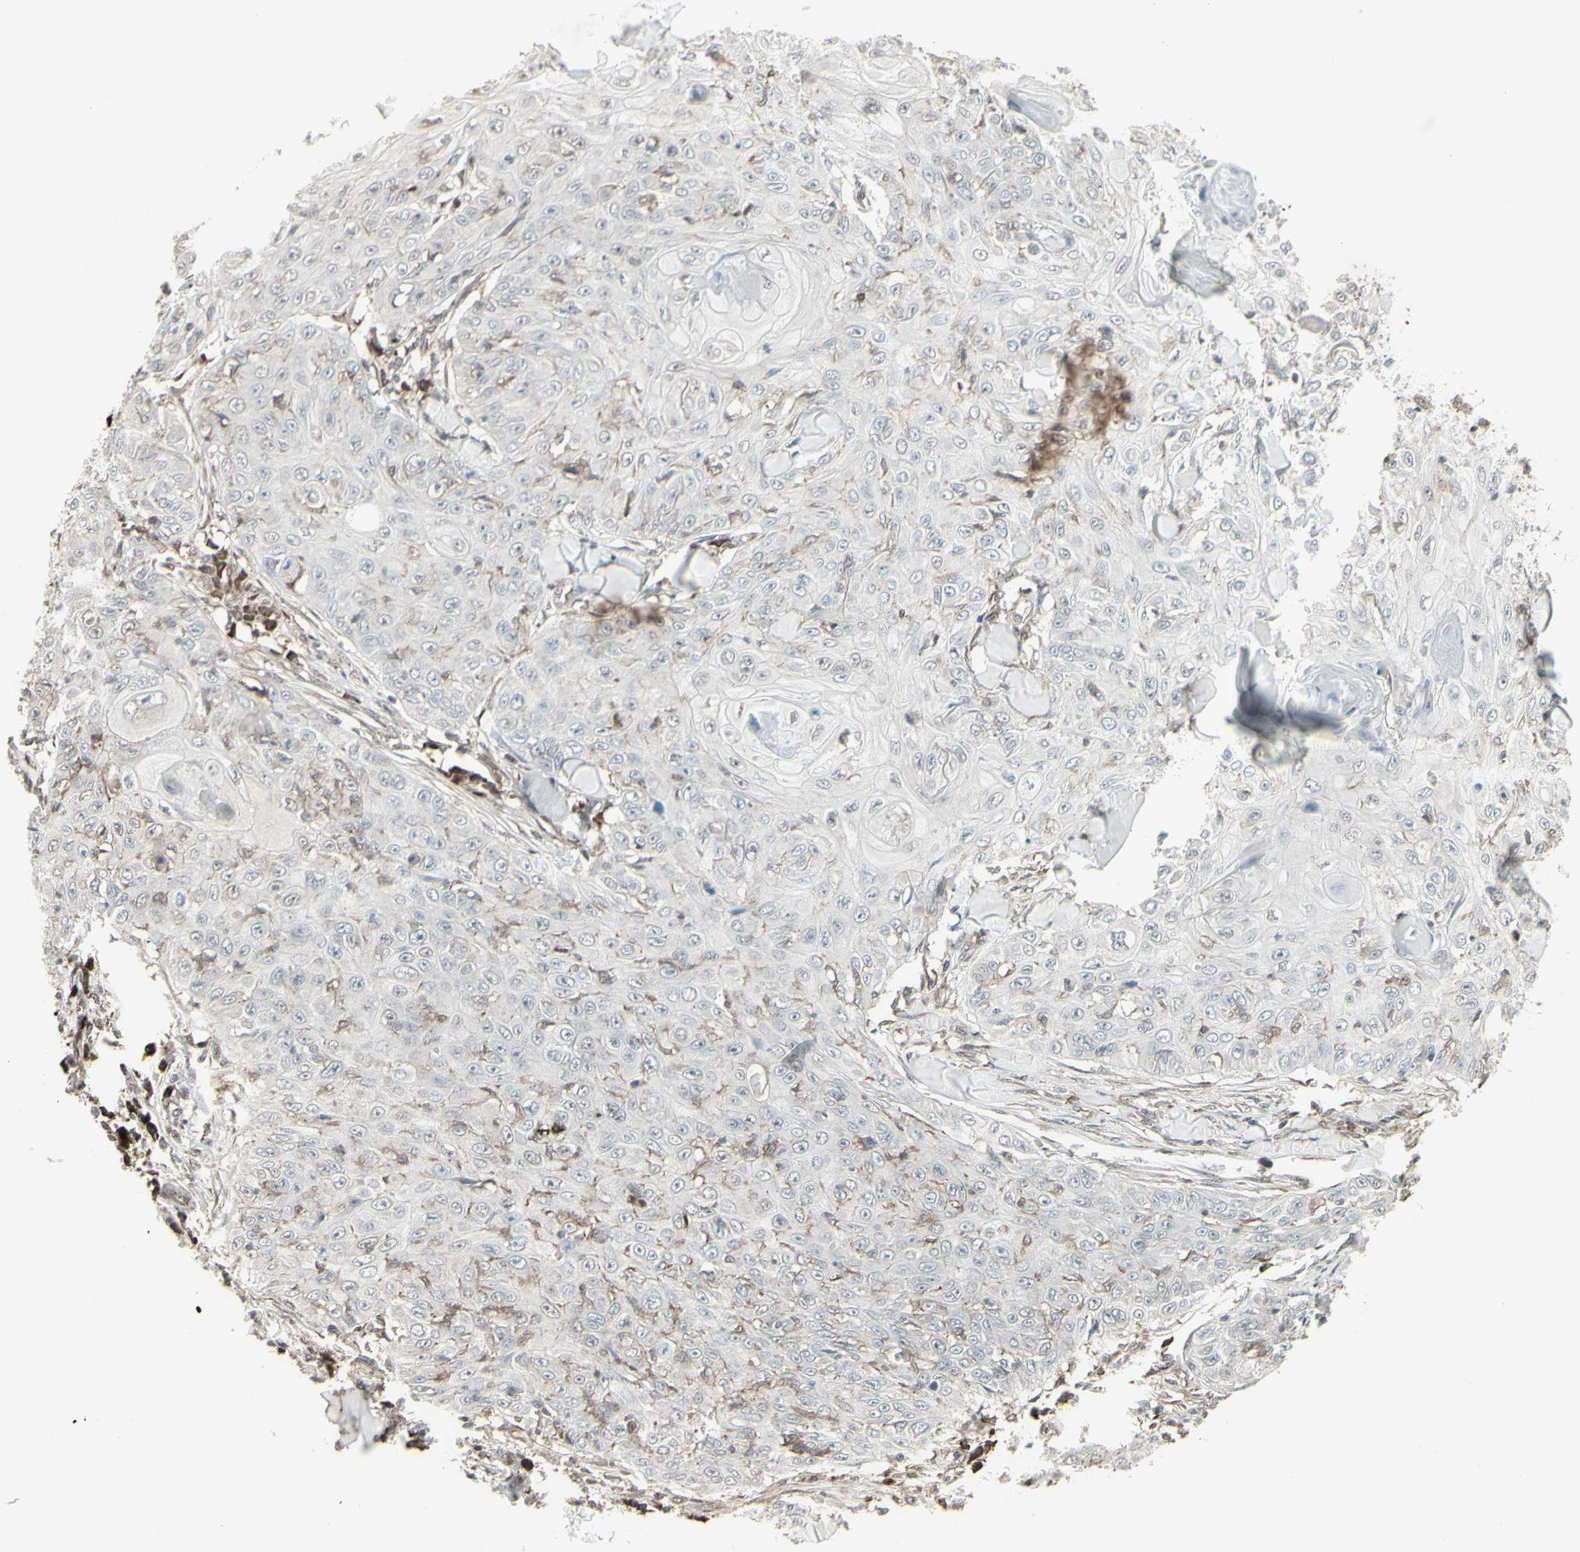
{"staining": {"intensity": "negative", "quantity": "none", "location": "none"}, "tissue": "skin cancer", "cell_type": "Tumor cells", "image_type": "cancer", "snomed": [{"axis": "morphology", "description": "Squamous cell carcinoma, NOS"}, {"axis": "topography", "description": "Skin"}], "caption": "There is no significant positivity in tumor cells of skin cancer.", "gene": "CD33", "patient": {"sex": "male", "age": 86}}